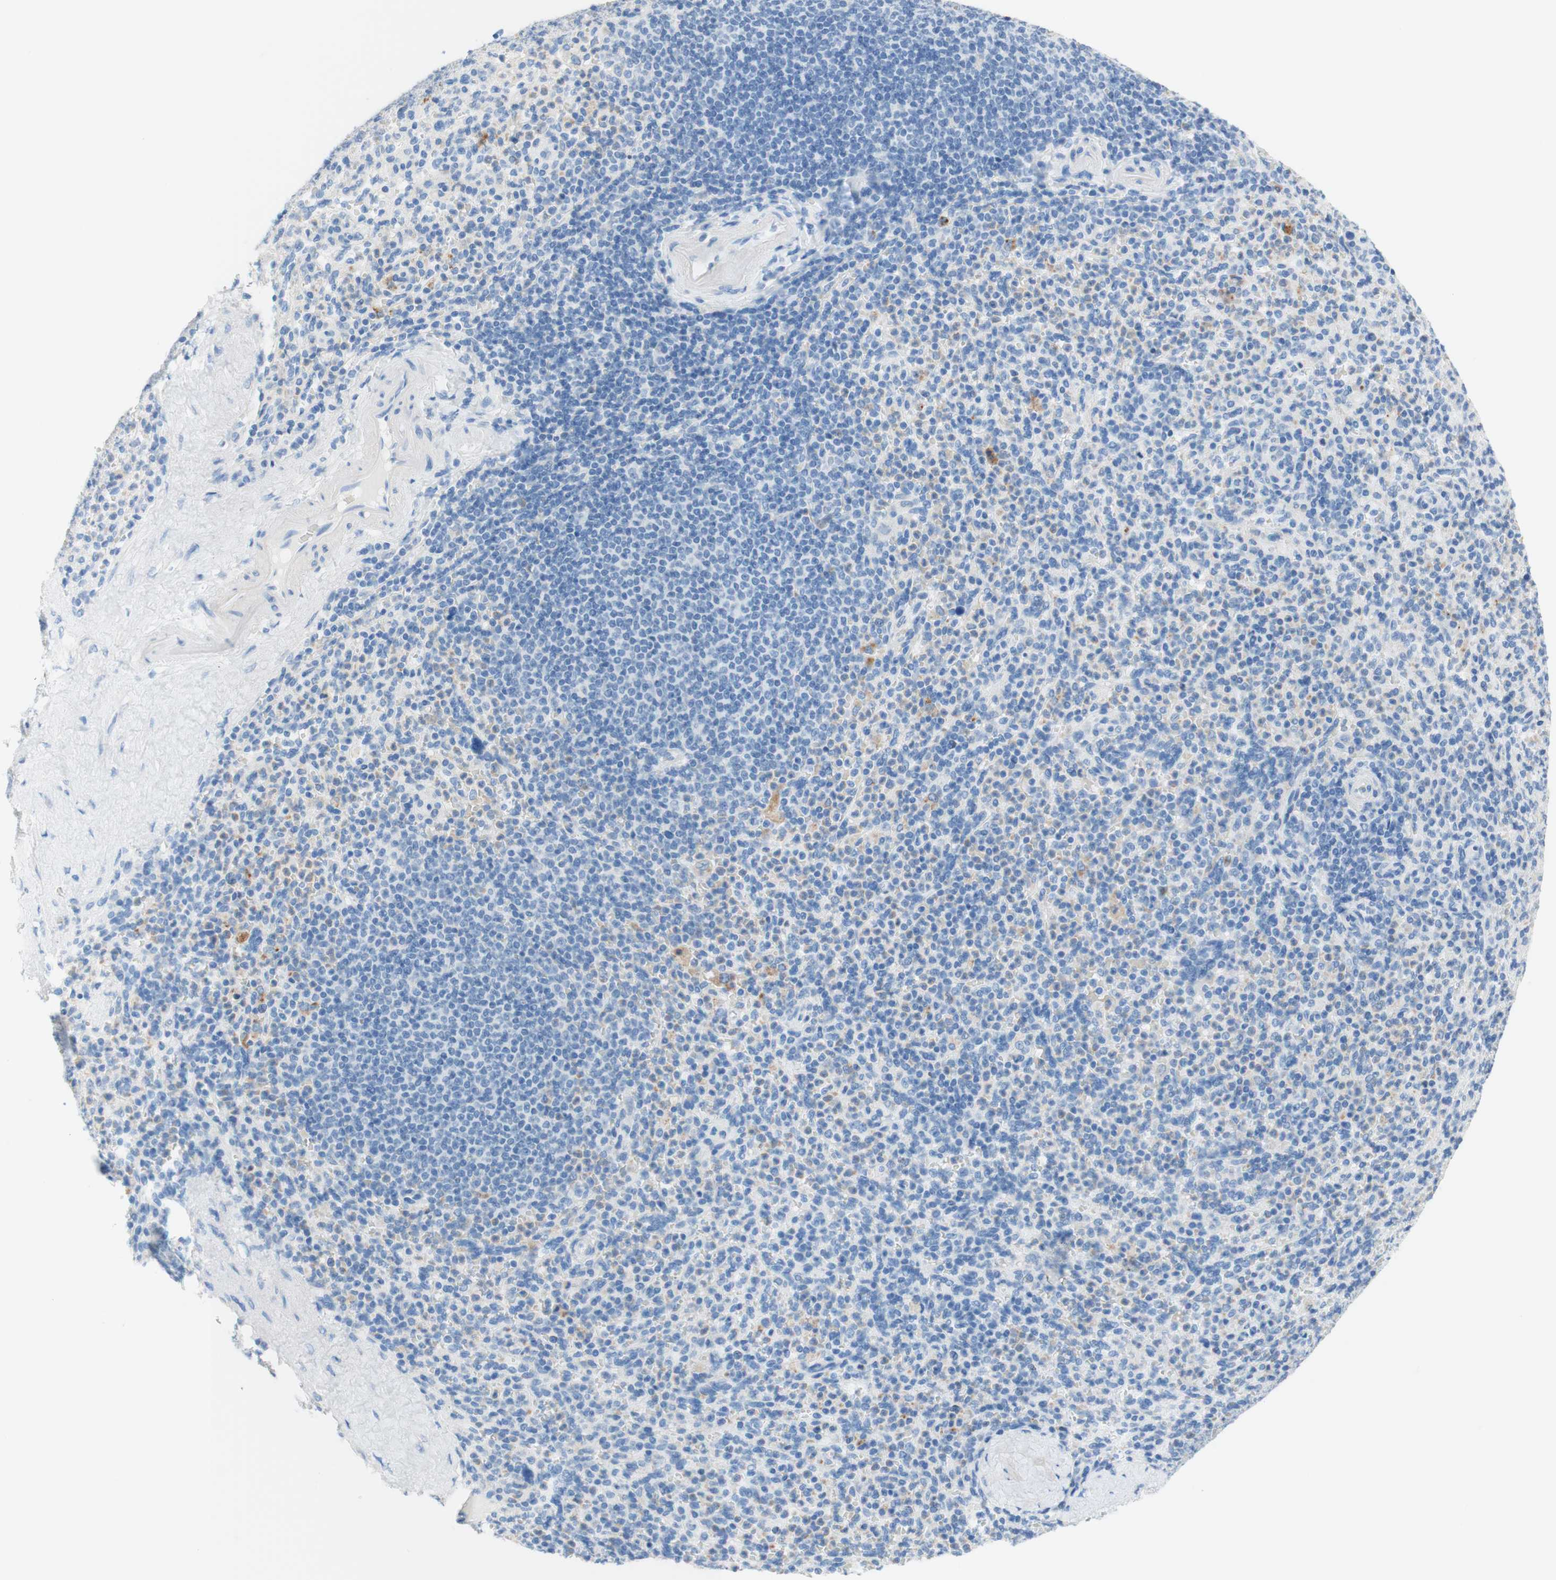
{"staining": {"intensity": "moderate", "quantity": "<25%", "location": "cytoplasmic/membranous"}, "tissue": "spleen", "cell_type": "Cells in red pulp", "image_type": "normal", "snomed": [{"axis": "morphology", "description": "Normal tissue, NOS"}, {"axis": "topography", "description": "Spleen"}], "caption": "Immunohistochemistry (IHC) (DAB (3,3'-diaminobenzidine)) staining of normal spleen displays moderate cytoplasmic/membranous protein expression in about <25% of cells in red pulp. Nuclei are stained in blue.", "gene": "CEACAM1", "patient": {"sex": "male", "age": 36}}